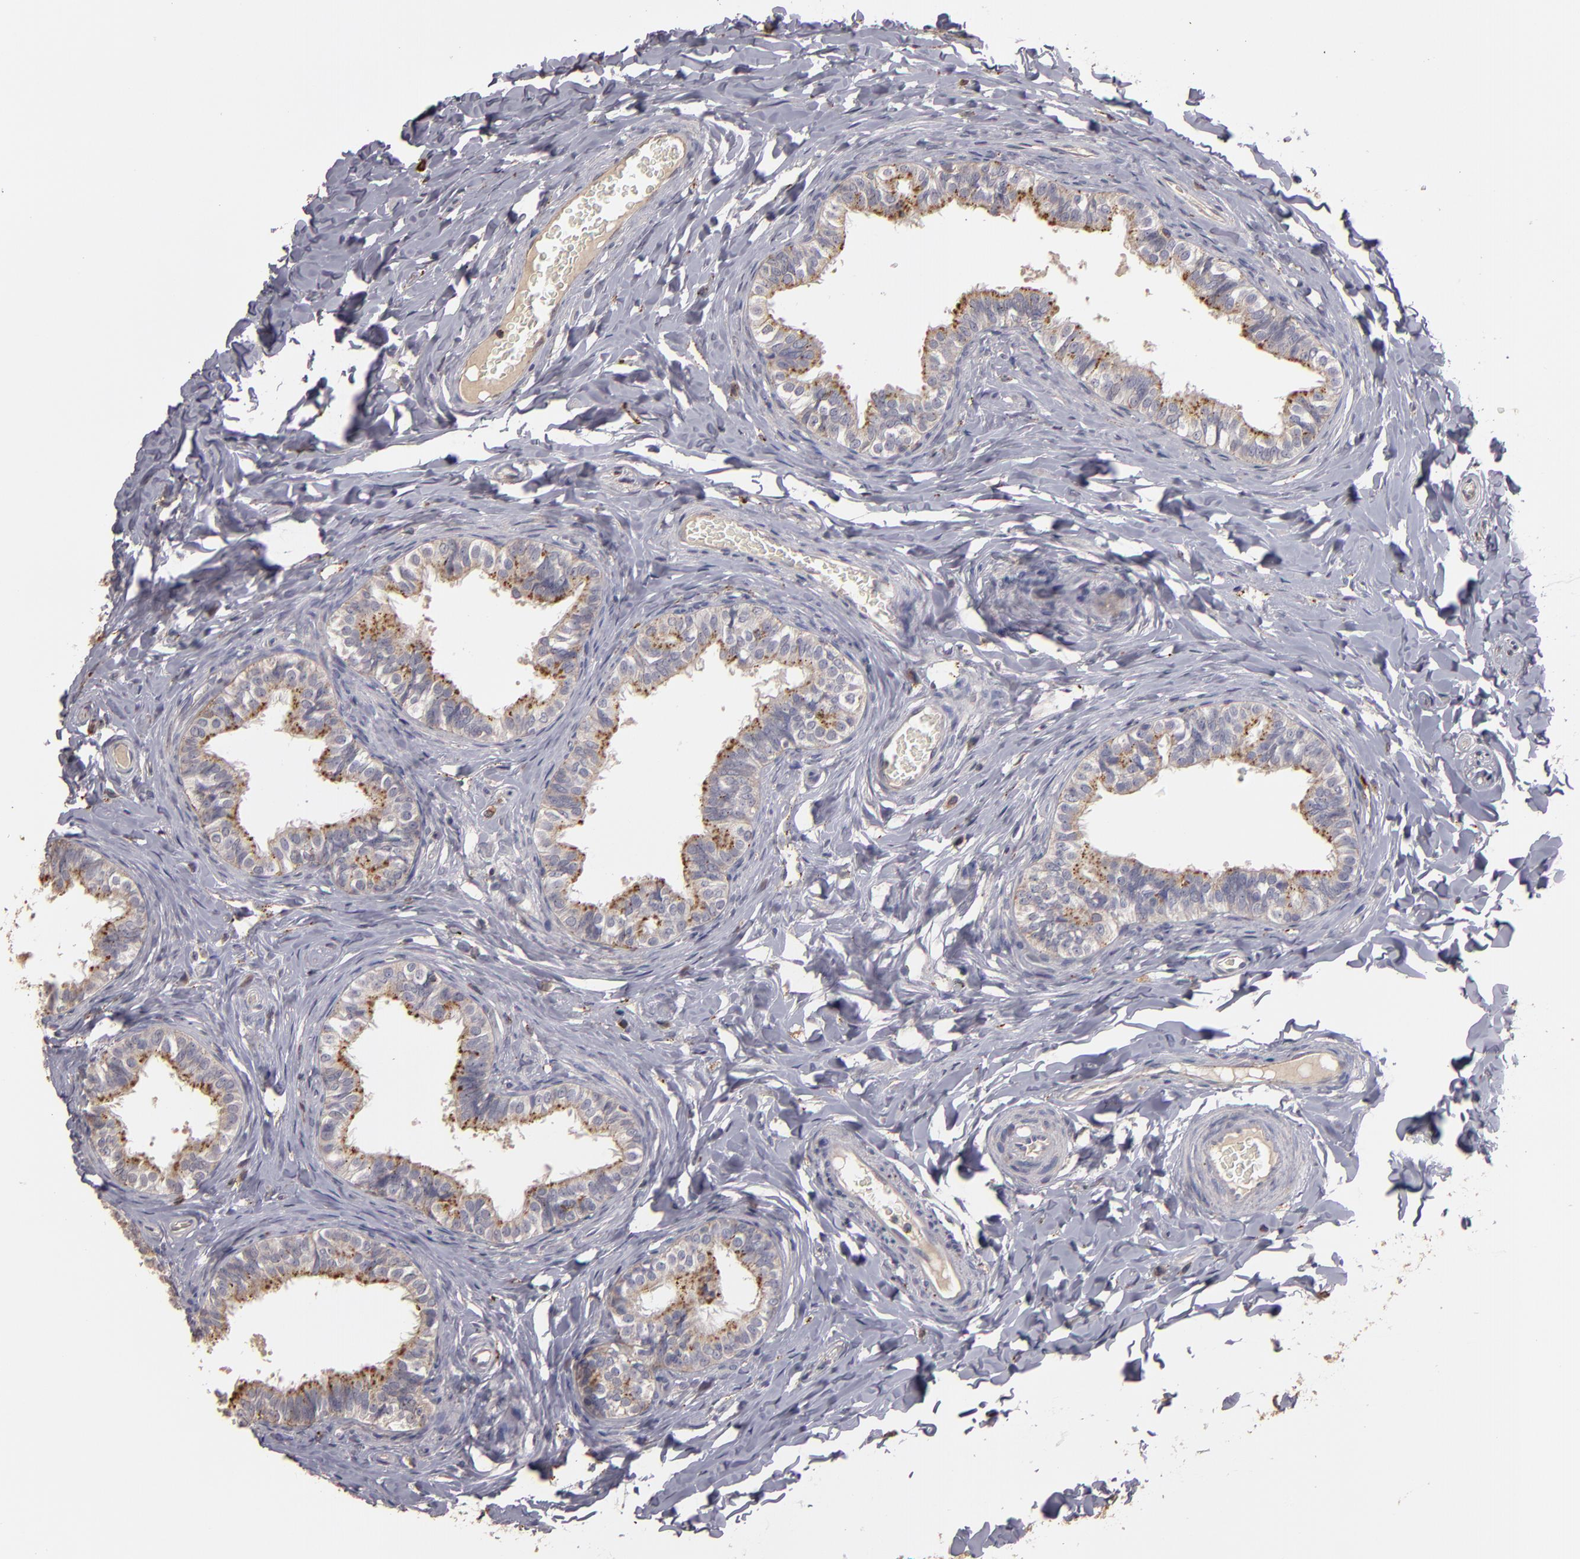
{"staining": {"intensity": "moderate", "quantity": ">75%", "location": "cytoplasmic/membranous"}, "tissue": "epididymis", "cell_type": "Glandular cells", "image_type": "normal", "snomed": [{"axis": "morphology", "description": "Normal tissue, NOS"}, {"axis": "topography", "description": "Soft tissue"}, {"axis": "topography", "description": "Epididymis"}], "caption": "The image demonstrates immunohistochemical staining of normal epididymis. There is moderate cytoplasmic/membranous staining is appreciated in approximately >75% of glandular cells. Nuclei are stained in blue.", "gene": "TRAF1", "patient": {"sex": "male", "age": 26}}